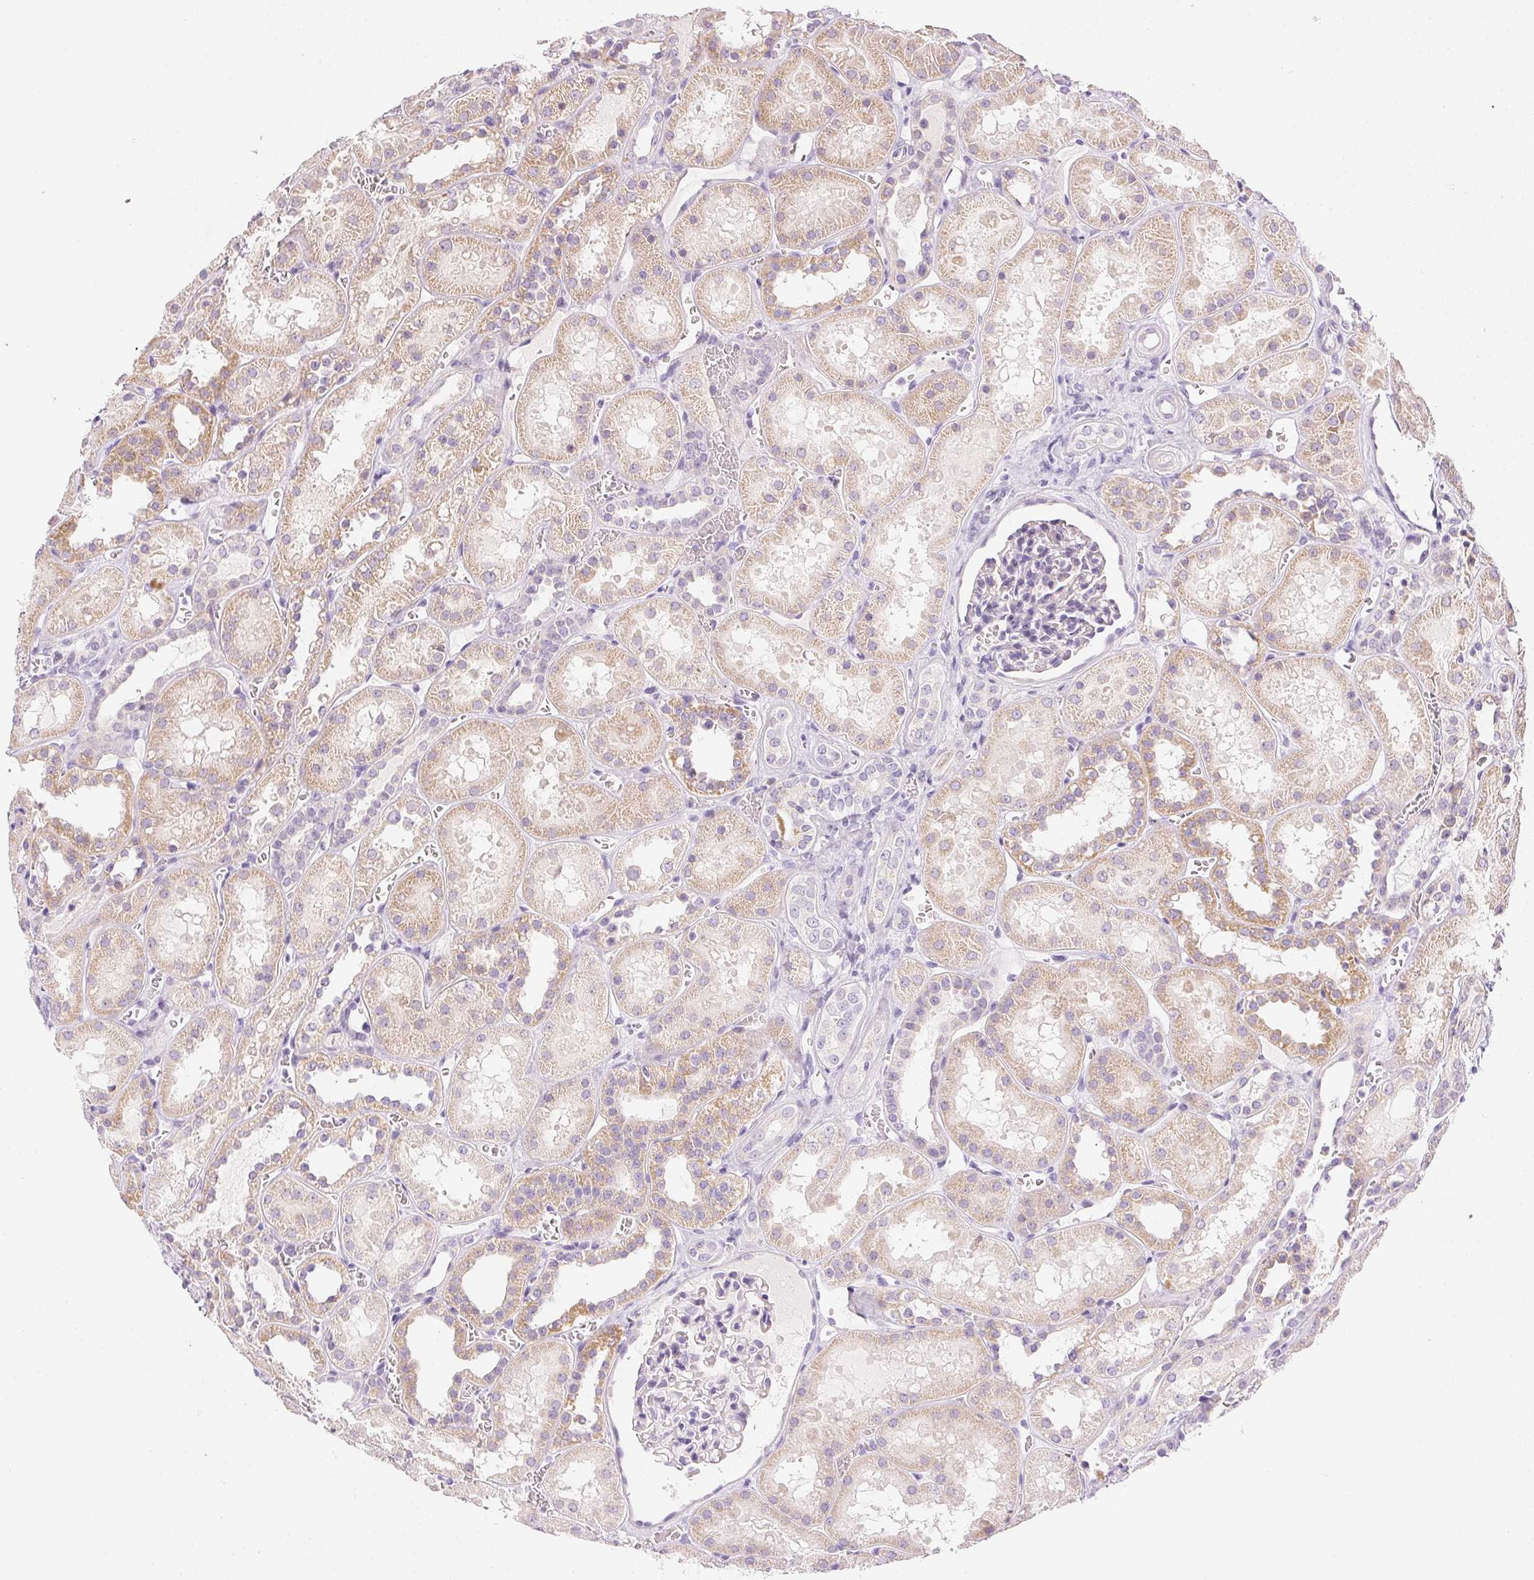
{"staining": {"intensity": "negative", "quantity": "none", "location": "none"}, "tissue": "kidney", "cell_type": "Cells in glomeruli", "image_type": "normal", "snomed": [{"axis": "morphology", "description": "Normal tissue, NOS"}, {"axis": "topography", "description": "Kidney"}], "caption": "Protein analysis of normal kidney demonstrates no significant expression in cells in glomeruli. Nuclei are stained in blue.", "gene": "GSDMC", "patient": {"sex": "female", "age": 41}}